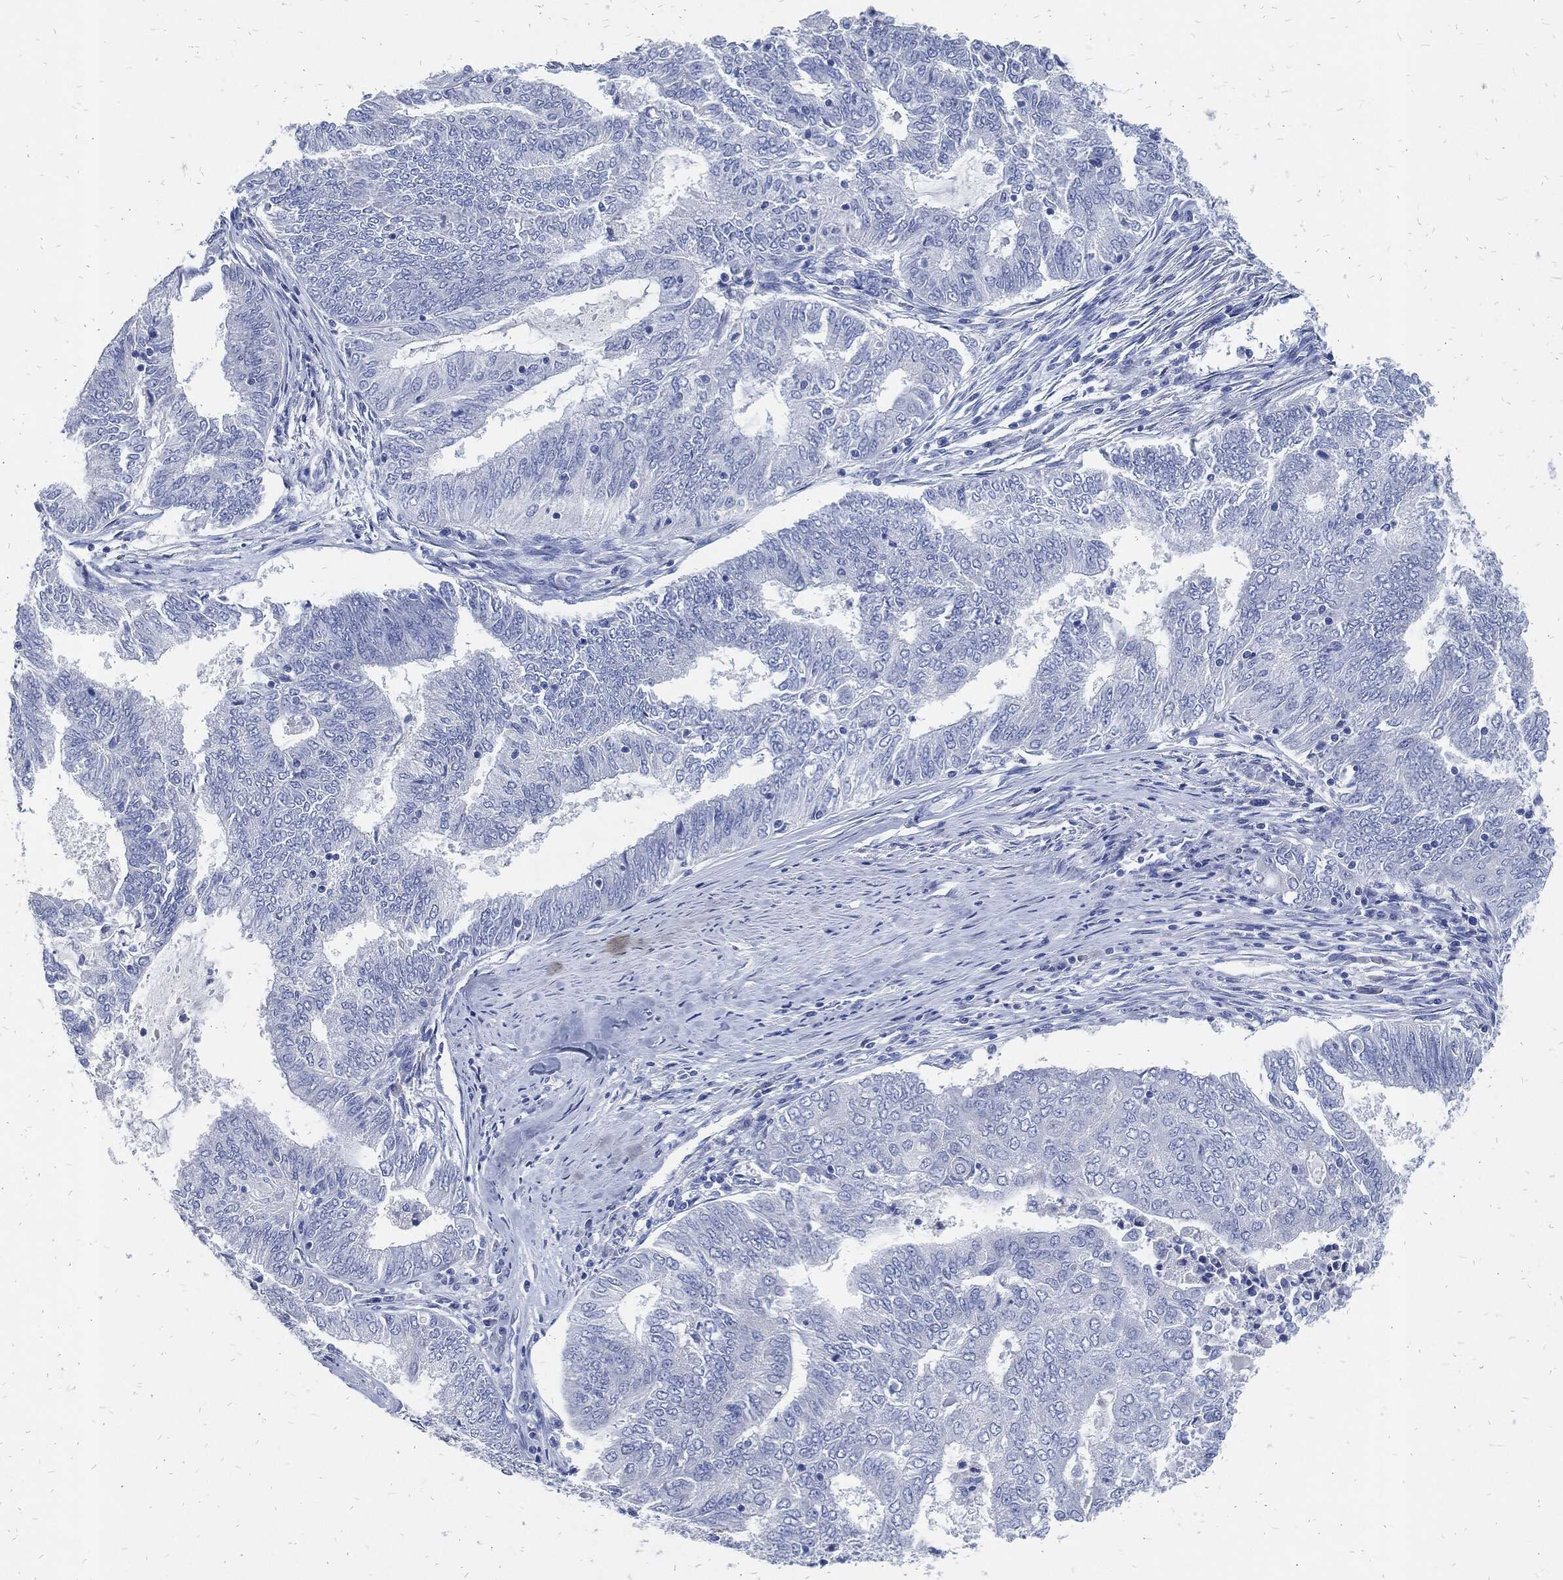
{"staining": {"intensity": "negative", "quantity": "none", "location": "none"}, "tissue": "endometrial cancer", "cell_type": "Tumor cells", "image_type": "cancer", "snomed": [{"axis": "morphology", "description": "Adenocarcinoma, NOS"}, {"axis": "topography", "description": "Endometrium"}], "caption": "Tumor cells show no significant expression in endometrial adenocarcinoma.", "gene": "FABP4", "patient": {"sex": "female", "age": 62}}